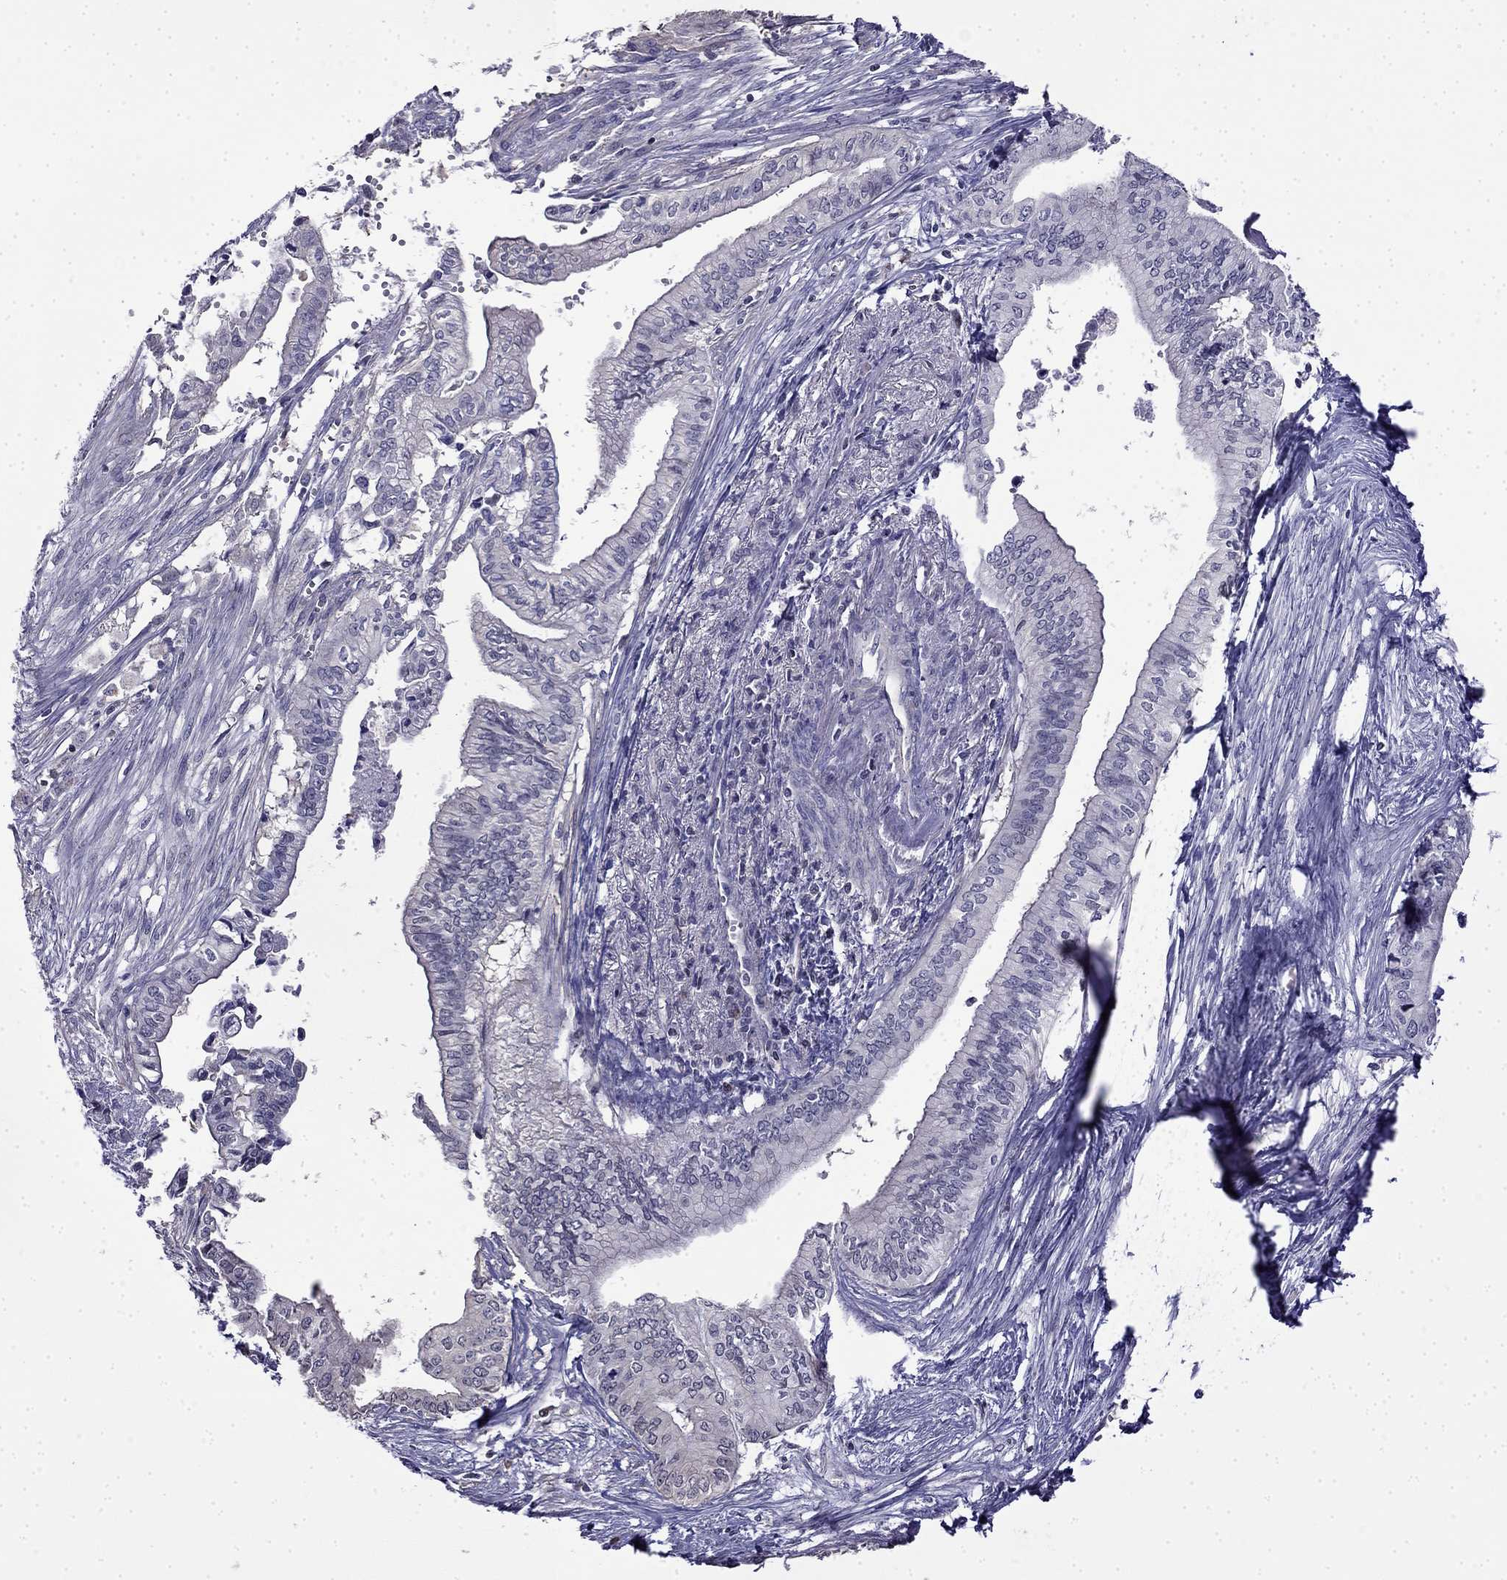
{"staining": {"intensity": "negative", "quantity": "none", "location": "none"}, "tissue": "pancreatic cancer", "cell_type": "Tumor cells", "image_type": "cancer", "snomed": [{"axis": "morphology", "description": "Adenocarcinoma, NOS"}, {"axis": "topography", "description": "Pancreas"}], "caption": "IHC image of pancreatic cancer (adenocarcinoma) stained for a protein (brown), which displays no expression in tumor cells. (DAB immunohistochemistry (IHC) with hematoxylin counter stain).", "gene": "GUCA1B", "patient": {"sex": "female", "age": 61}}